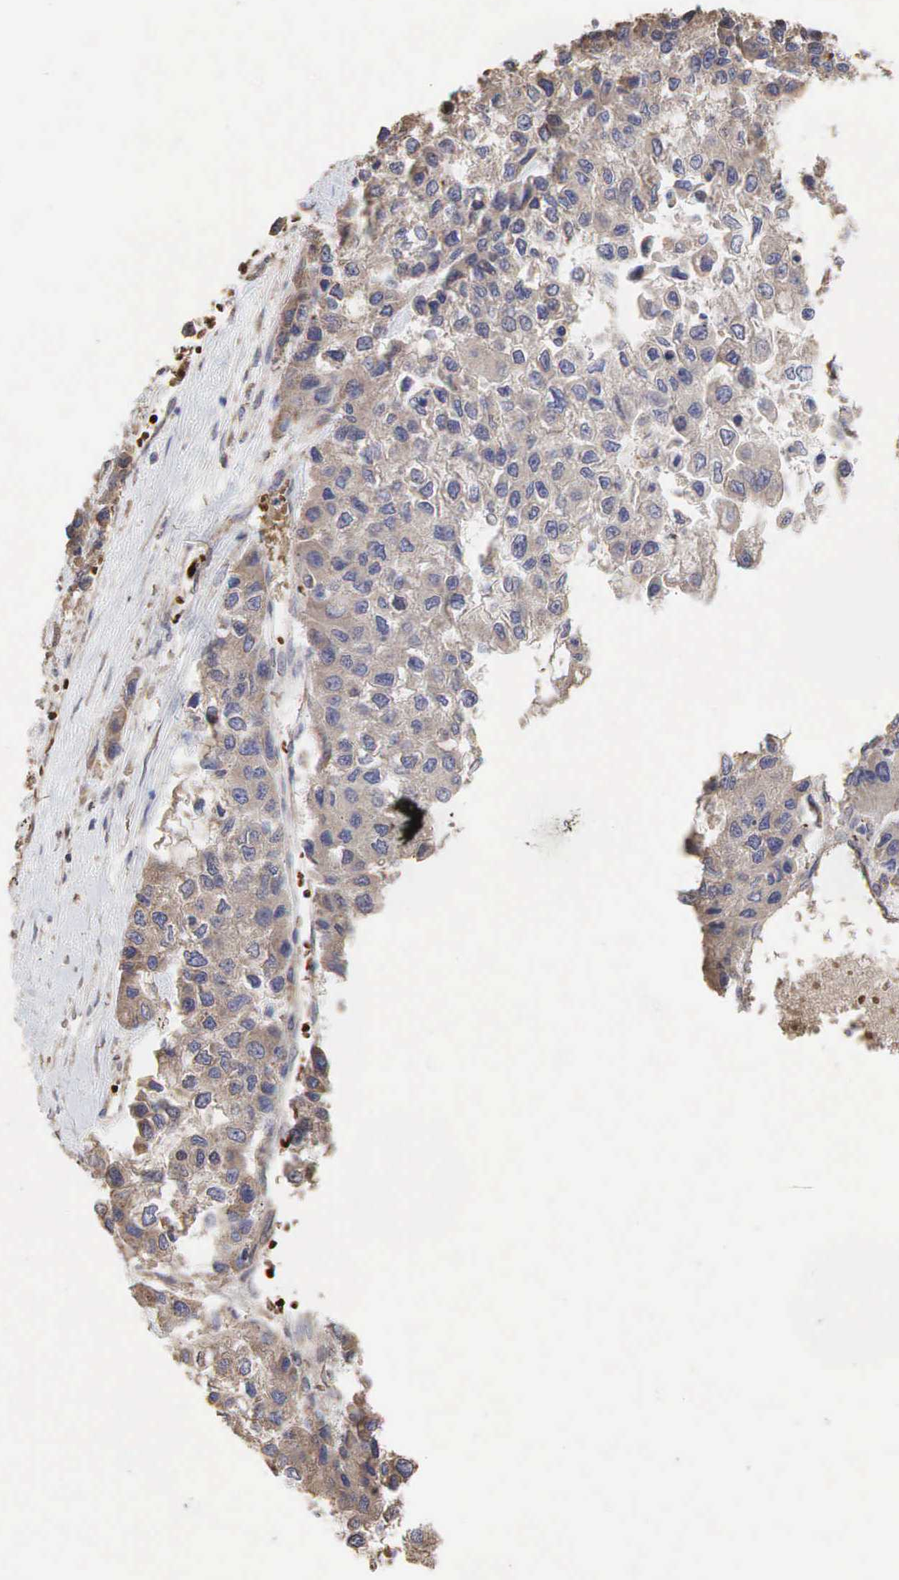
{"staining": {"intensity": "weak", "quantity": ">75%", "location": "cytoplasmic/membranous"}, "tissue": "liver cancer", "cell_type": "Tumor cells", "image_type": "cancer", "snomed": [{"axis": "morphology", "description": "Carcinoma, Hepatocellular, NOS"}, {"axis": "topography", "description": "Liver"}], "caption": "Brown immunohistochemical staining in human liver cancer reveals weak cytoplasmic/membranous positivity in approximately >75% of tumor cells.", "gene": "PABPC5", "patient": {"sex": "female", "age": 66}}